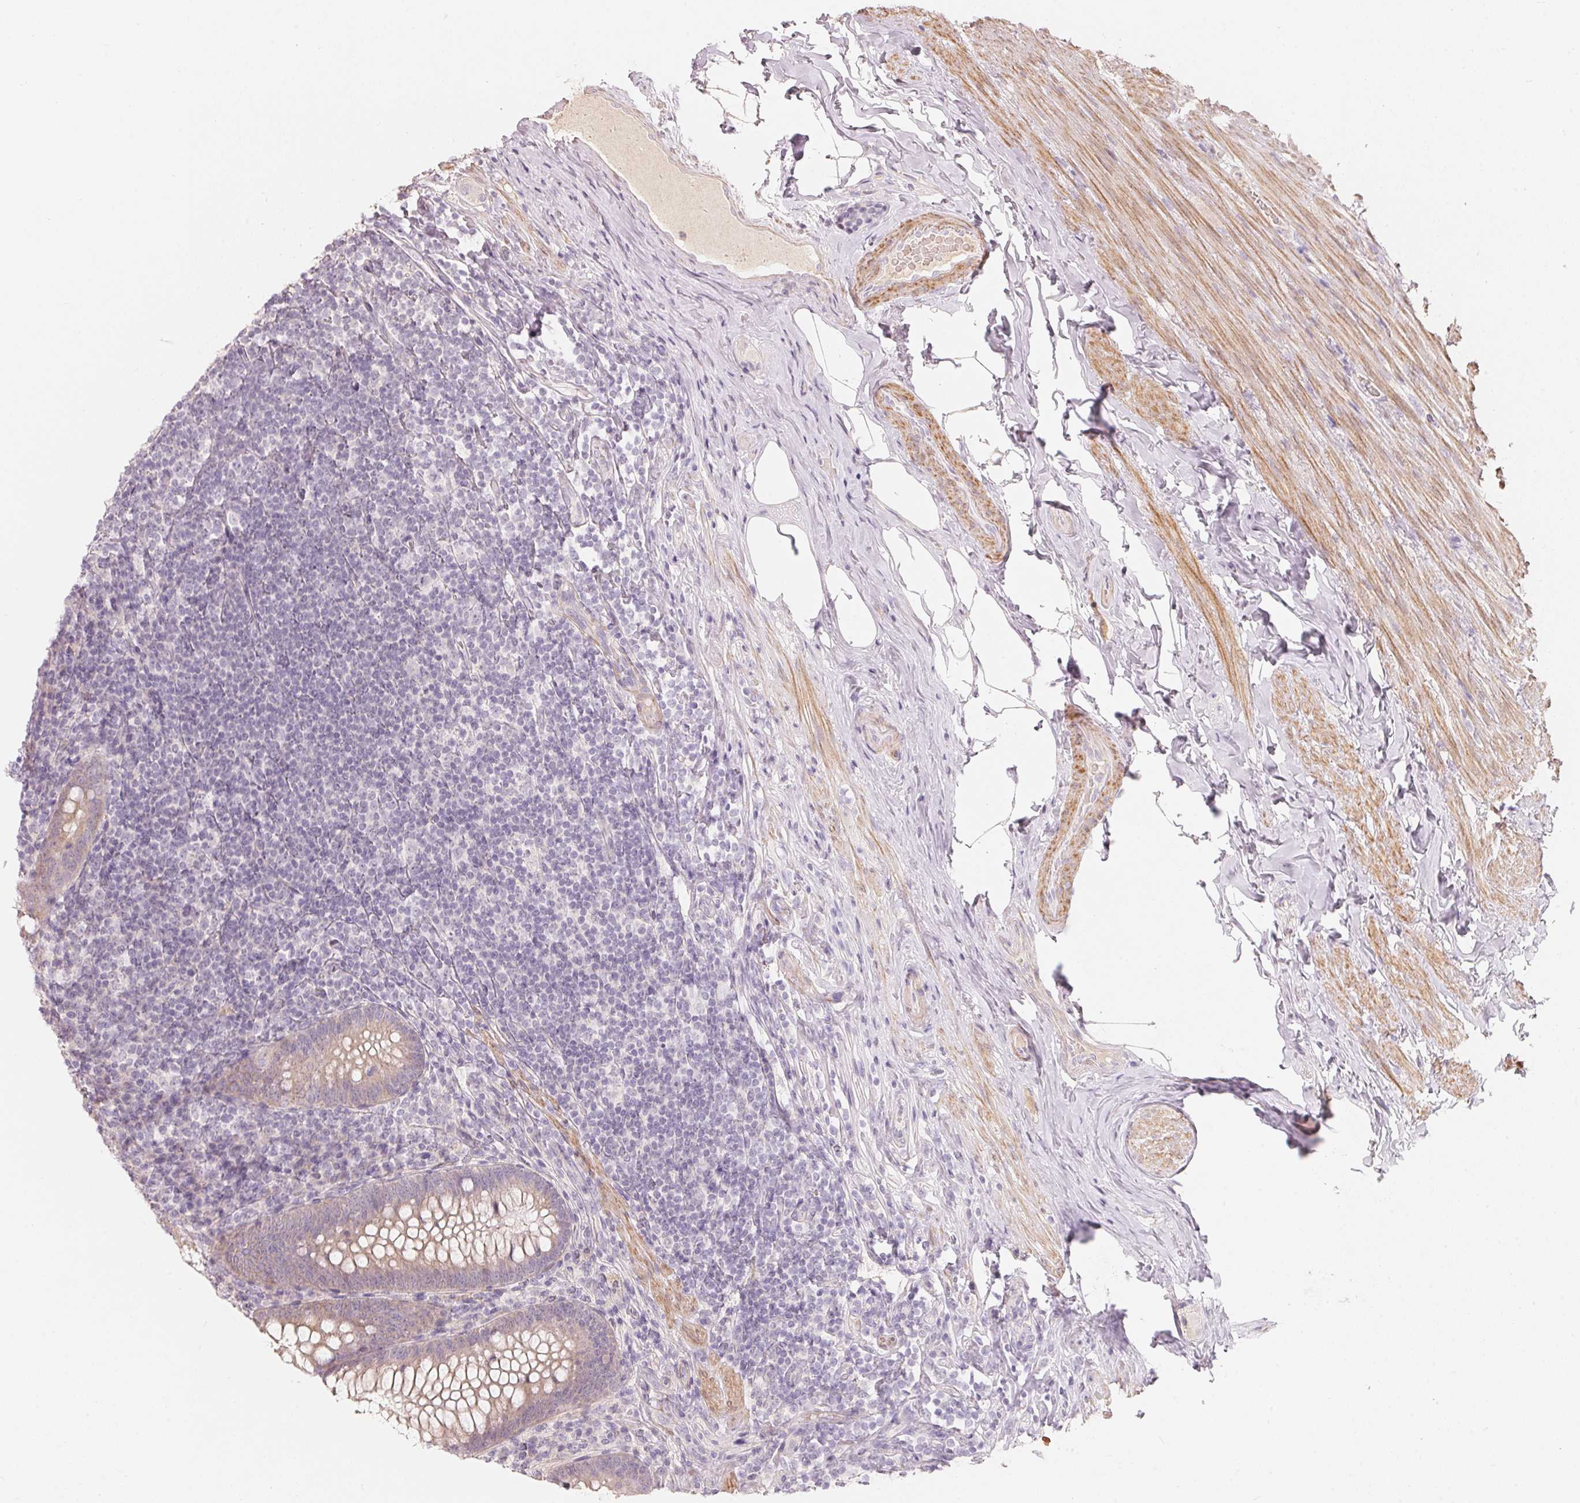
{"staining": {"intensity": "weak", "quantity": "25%-75%", "location": "cytoplasmic/membranous"}, "tissue": "appendix", "cell_type": "Glandular cells", "image_type": "normal", "snomed": [{"axis": "morphology", "description": "Normal tissue, NOS"}, {"axis": "topography", "description": "Appendix"}], "caption": "A micrograph of appendix stained for a protein displays weak cytoplasmic/membranous brown staining in glandular cells. The staining was performed using DAB (3,3'-diaminobenzidine), with brown indicating positive protein expression. Nuclei are stained blue with hematoxylin.", "gene": "TP53AIP1", "patient": {"sex": "male", "age": 47}}